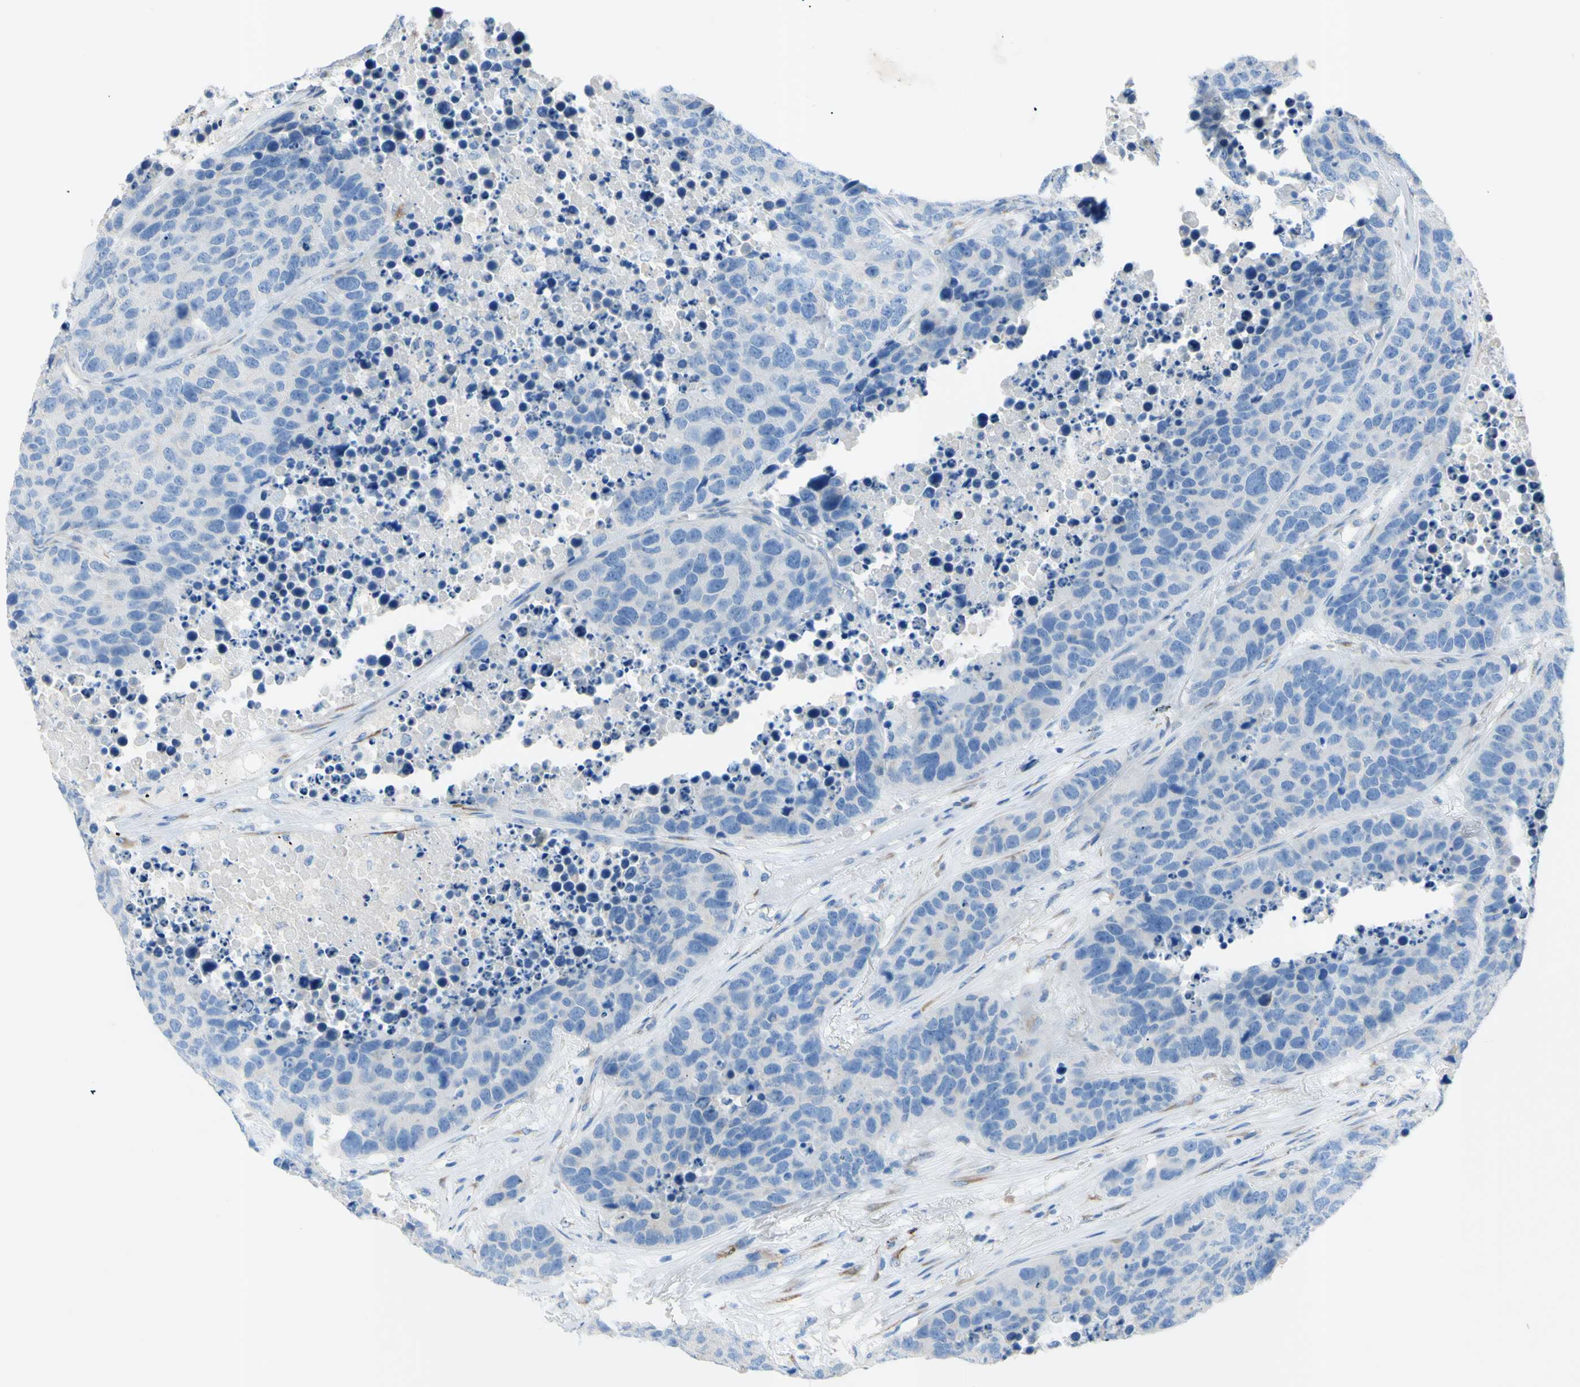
{"staining": {"intensity": "negative", "quantity": "none", "location": "none"}, "tissue": "carcinoid", "cell_type": "Tumor cells", "image_type": "cancer", "snomed": [{"axis": "morphology", "description": "Carcinoid, malignant, NOS"}, {"axis": "topography", "description": "Lung"}], "caption": "Immunohistochemistry of human carcinoid (malignant) shows no expression in tumor cells.", "gene": "TMIGD2", "patient": {"sex": "male", "age": 60}}